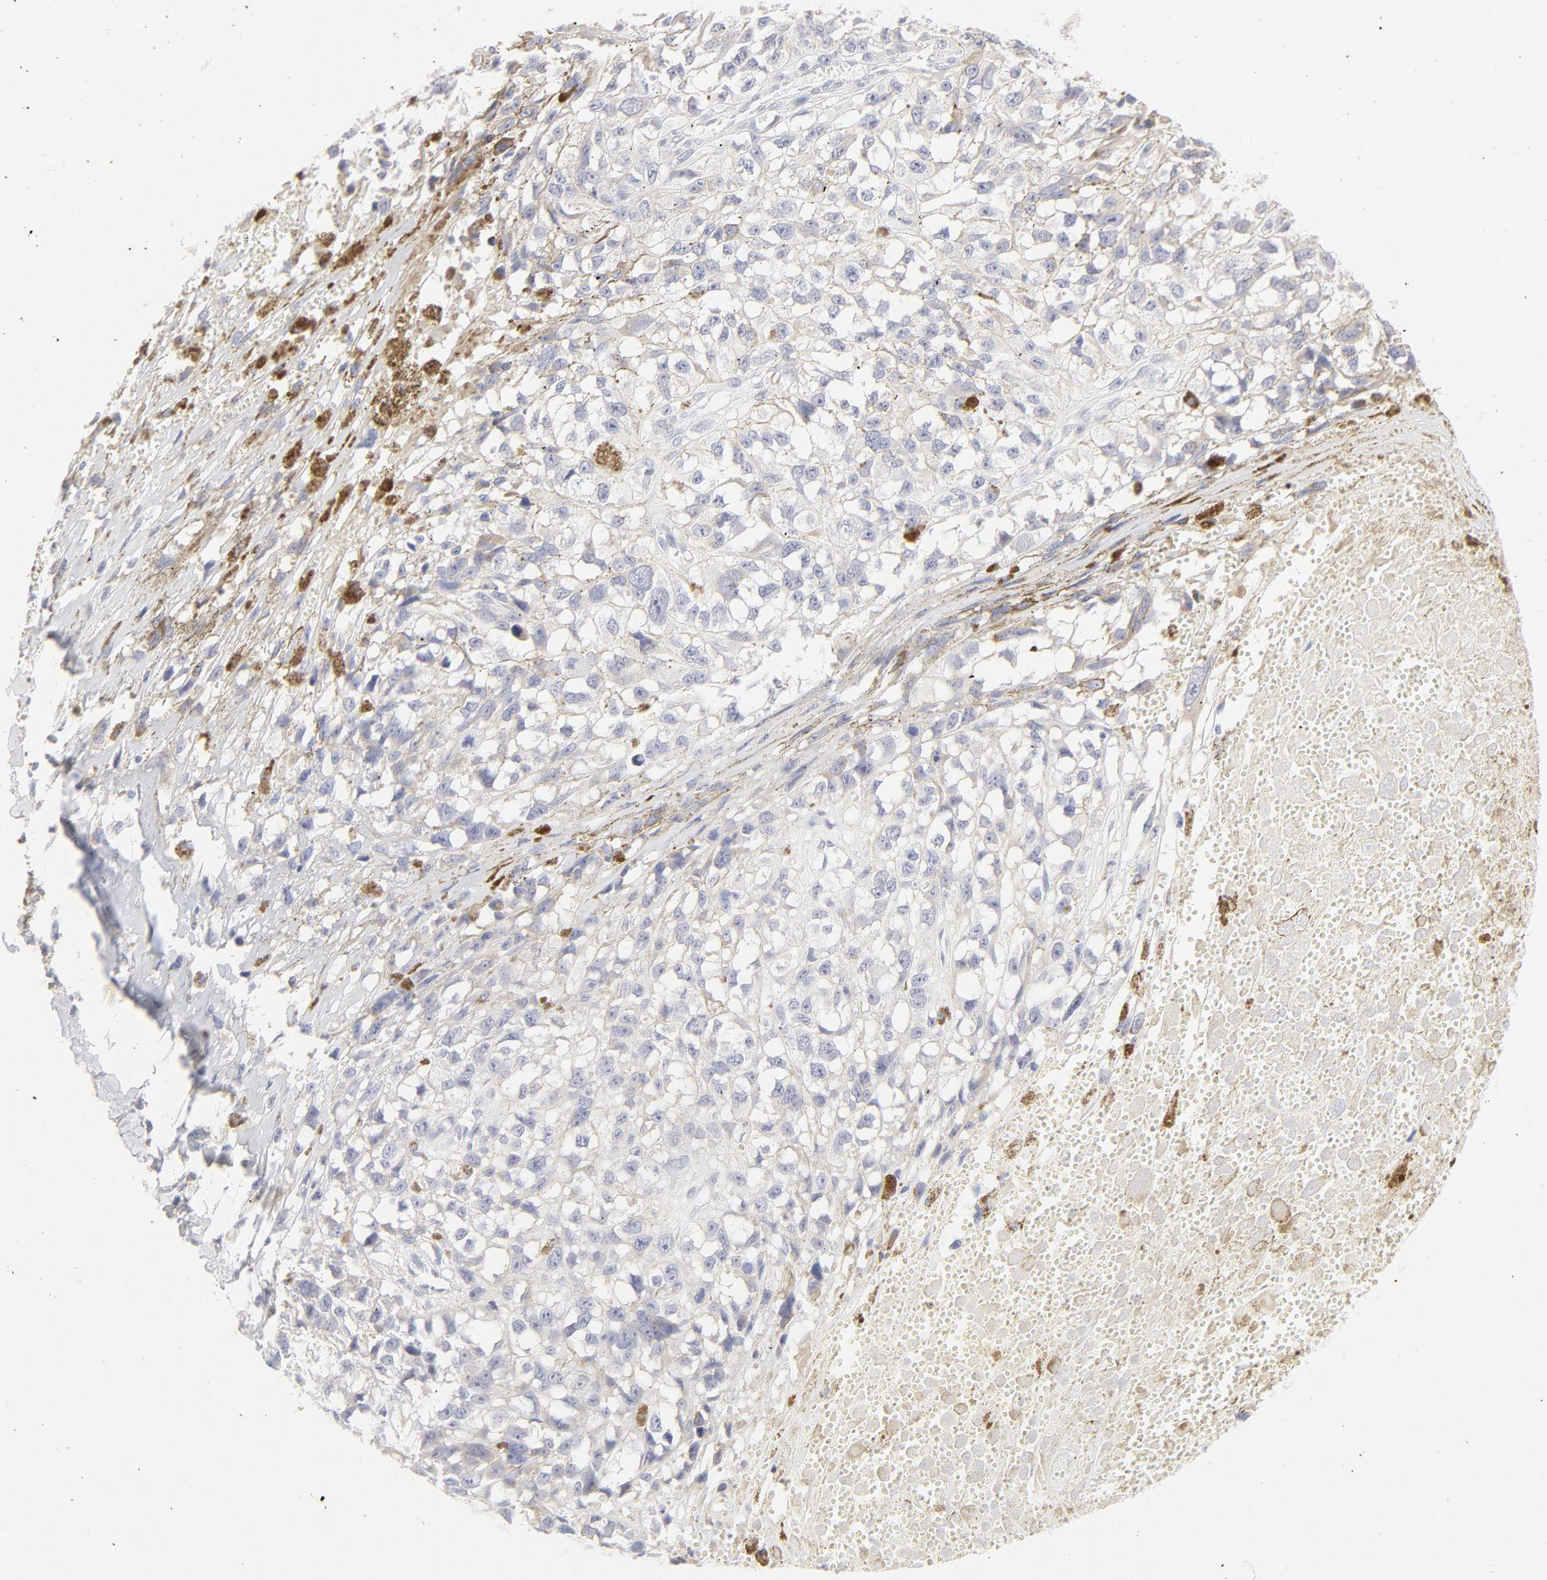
{"staining": {"intensity": "weak", "quantity": "<25%", "location": "cytoplasmic/membranous"}, "tissue": "melanoma", "cell_type": "Tumor cells", "image_type": "cancer", "snomed": [{"axis": "morphology", "description": "Malignant melanoma, Metastatic site"}, {"axis": "topography", "description": "Lymph node"}], "caption": "IHC histopathology image of neoplastic tissue: human melanoma stained with DAB (3,3'-diaminobenzidine) demonstrates no significant protein staining in tumor cells. (DAB immunohistochemistry with hematoxylin counter stain).", "gene": "NPNT", "patient": {"sex": "male", "age": 59}}